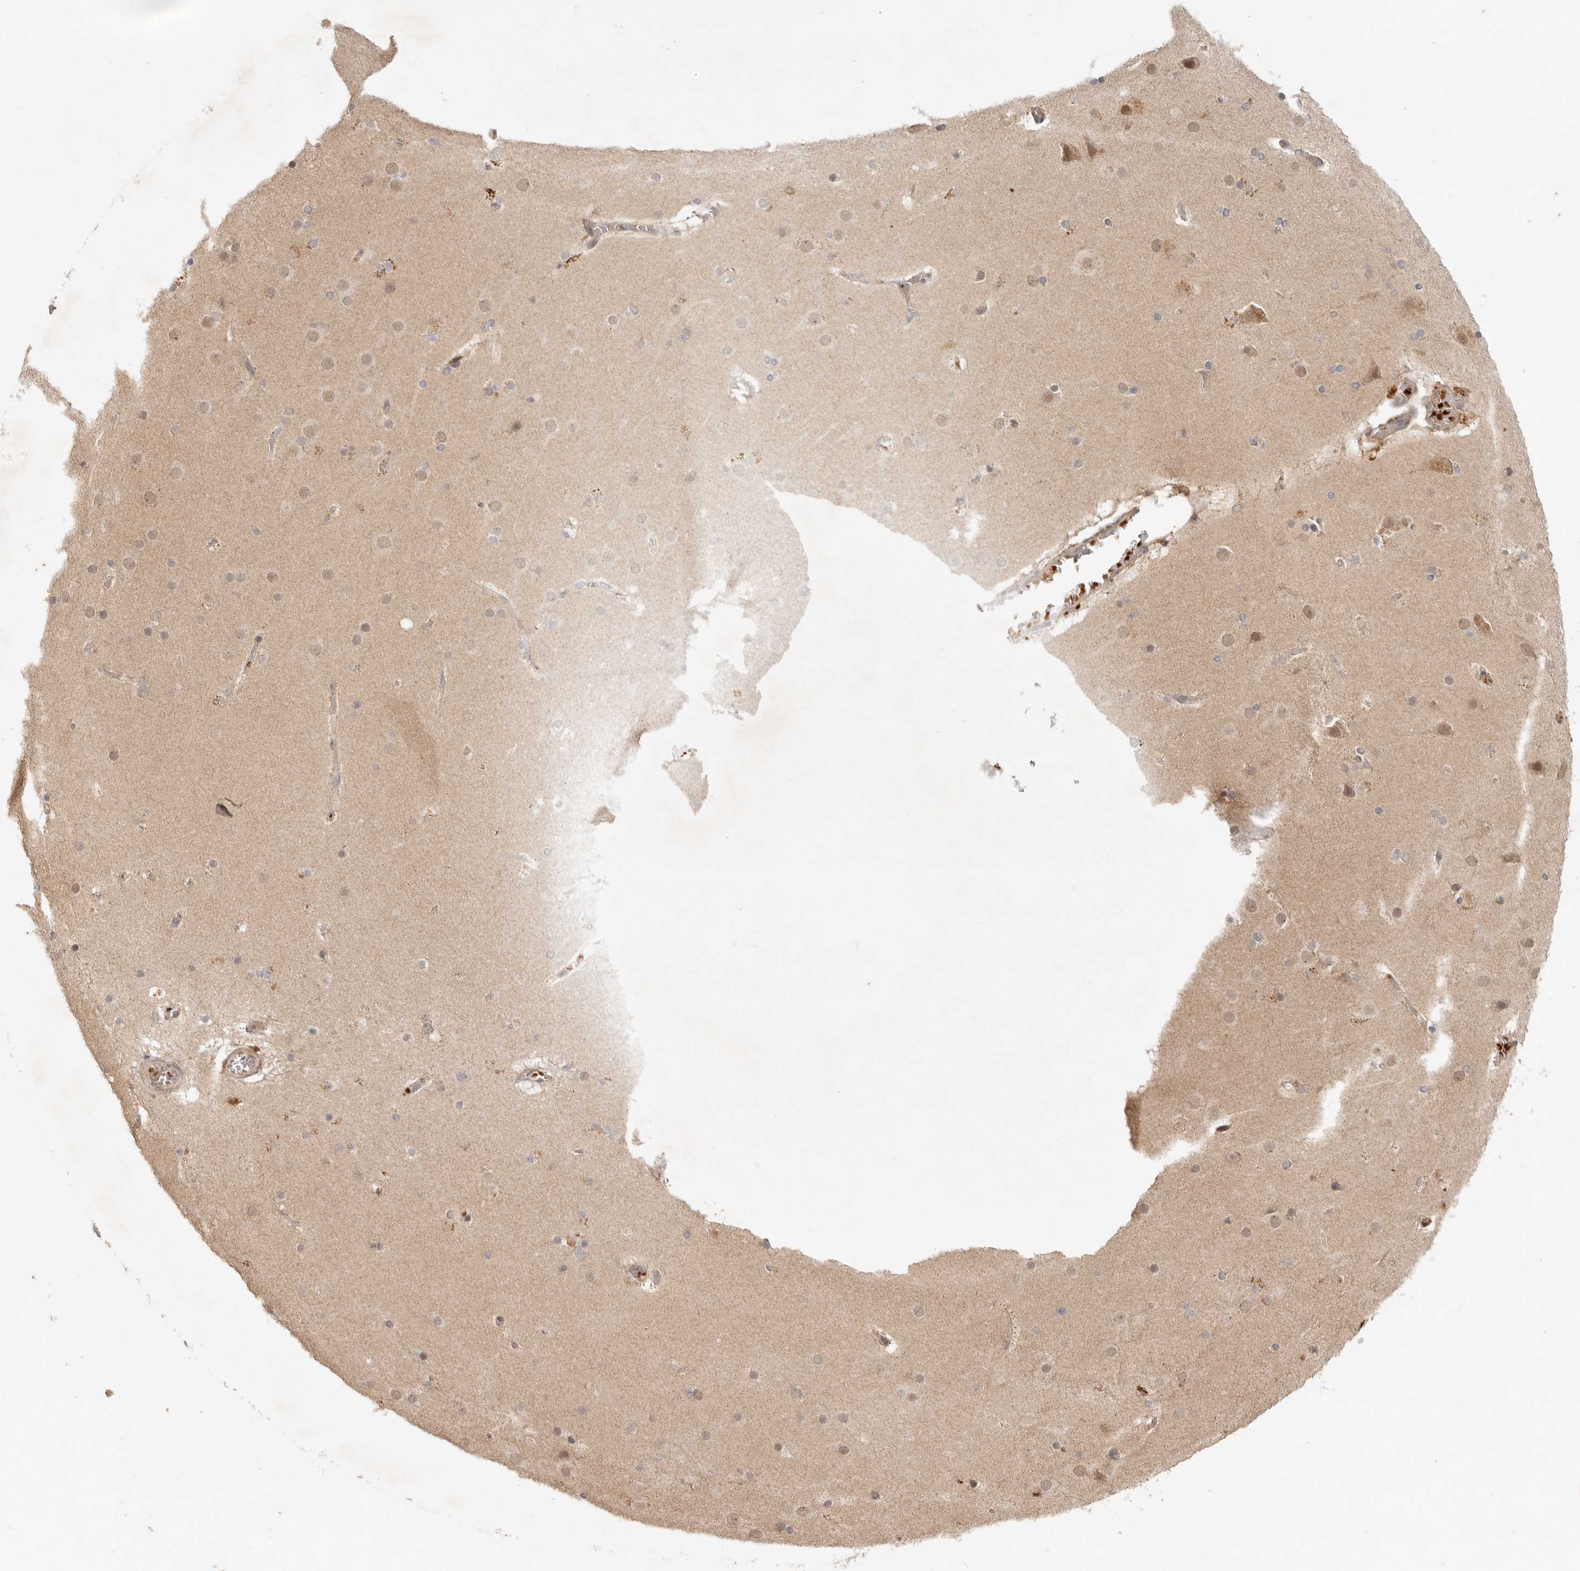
{"staining": {"intensity": "moderate", "quantity": "25%-75%", "location": "cytoplasmic/membranous"}, "tissue": "cerebral cortex", "cell_type": "Endothelial cells", "image_type": "normal", "snomed": [{"axis": "morphology", "description": "Normal tissue, NOS"}, {"axis": "topography", "description": "Cerebral cortex"}], "caption": "DAB immunohistochemical staining of benign human cerebral cortex displays moderate cytoplasmic/membranous protein staining in about 25%-75% of endothelial cells. The staining is performed using DAB brown chromogen to label protein expression. The nuclei are counter-stained blue using hematoxylin.", "gene": "AHDC1", "patient": {"sex": "male", "age": 57}}